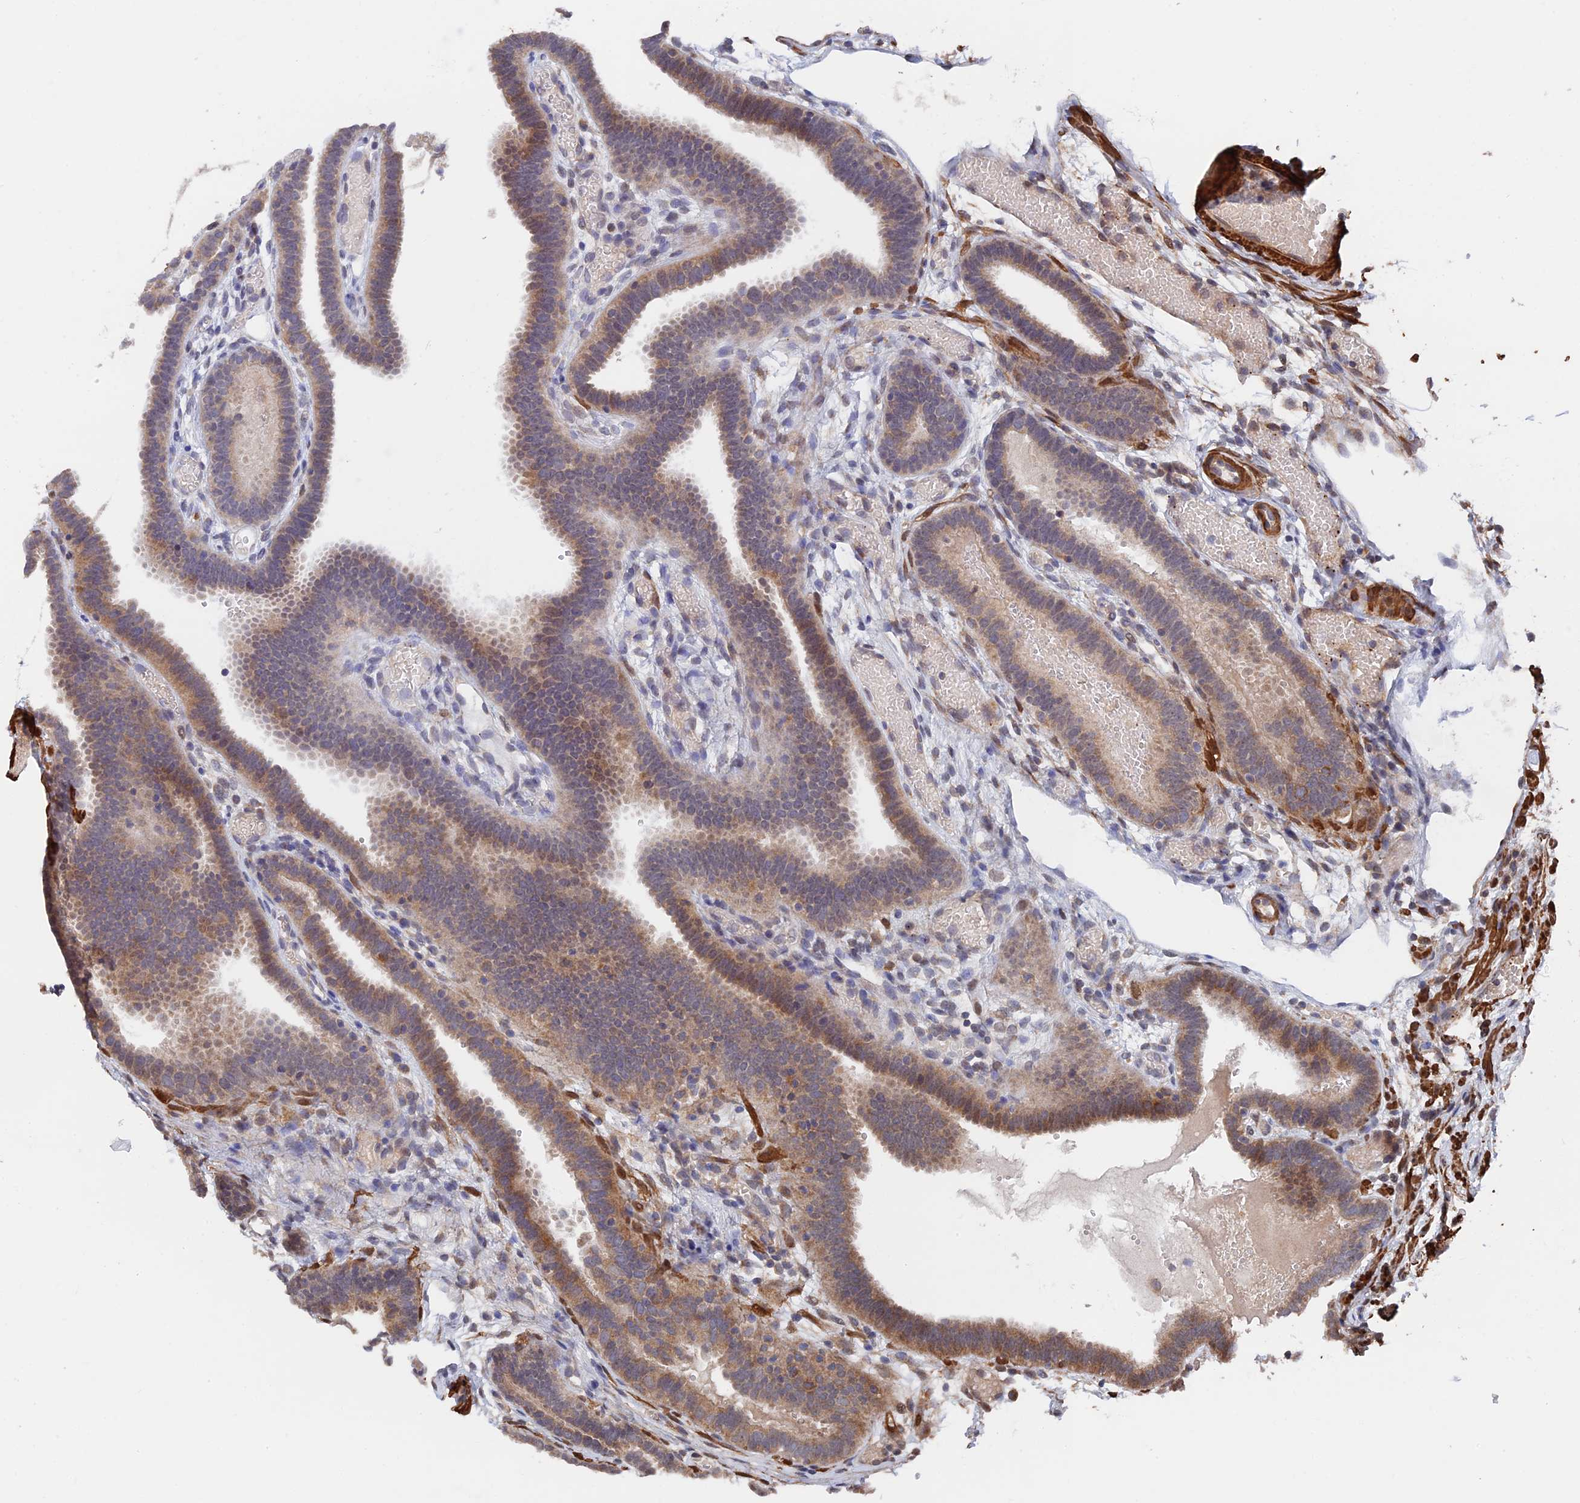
{"staining": {"intensity": "moderate", "quantity": "25%-75%", "location": "cytoplasmic/membranous"}, "tissue": "fallopian tube", "cell_type": "Glandular cells", "image_type": "normal", "snomed": [{"axis": "morphology", "description": "Normal tissue, NOS"}, {"axis": "topography", "description": "Fallopian tube"}], "caption": "Fallopian tube stained with IHC demonstrates moderate cytoplasmic/membranous staining in about 25%-75% of glandular cells.", "gene": "ZNF320", "patient": {"sex": "female", "age": 37}}